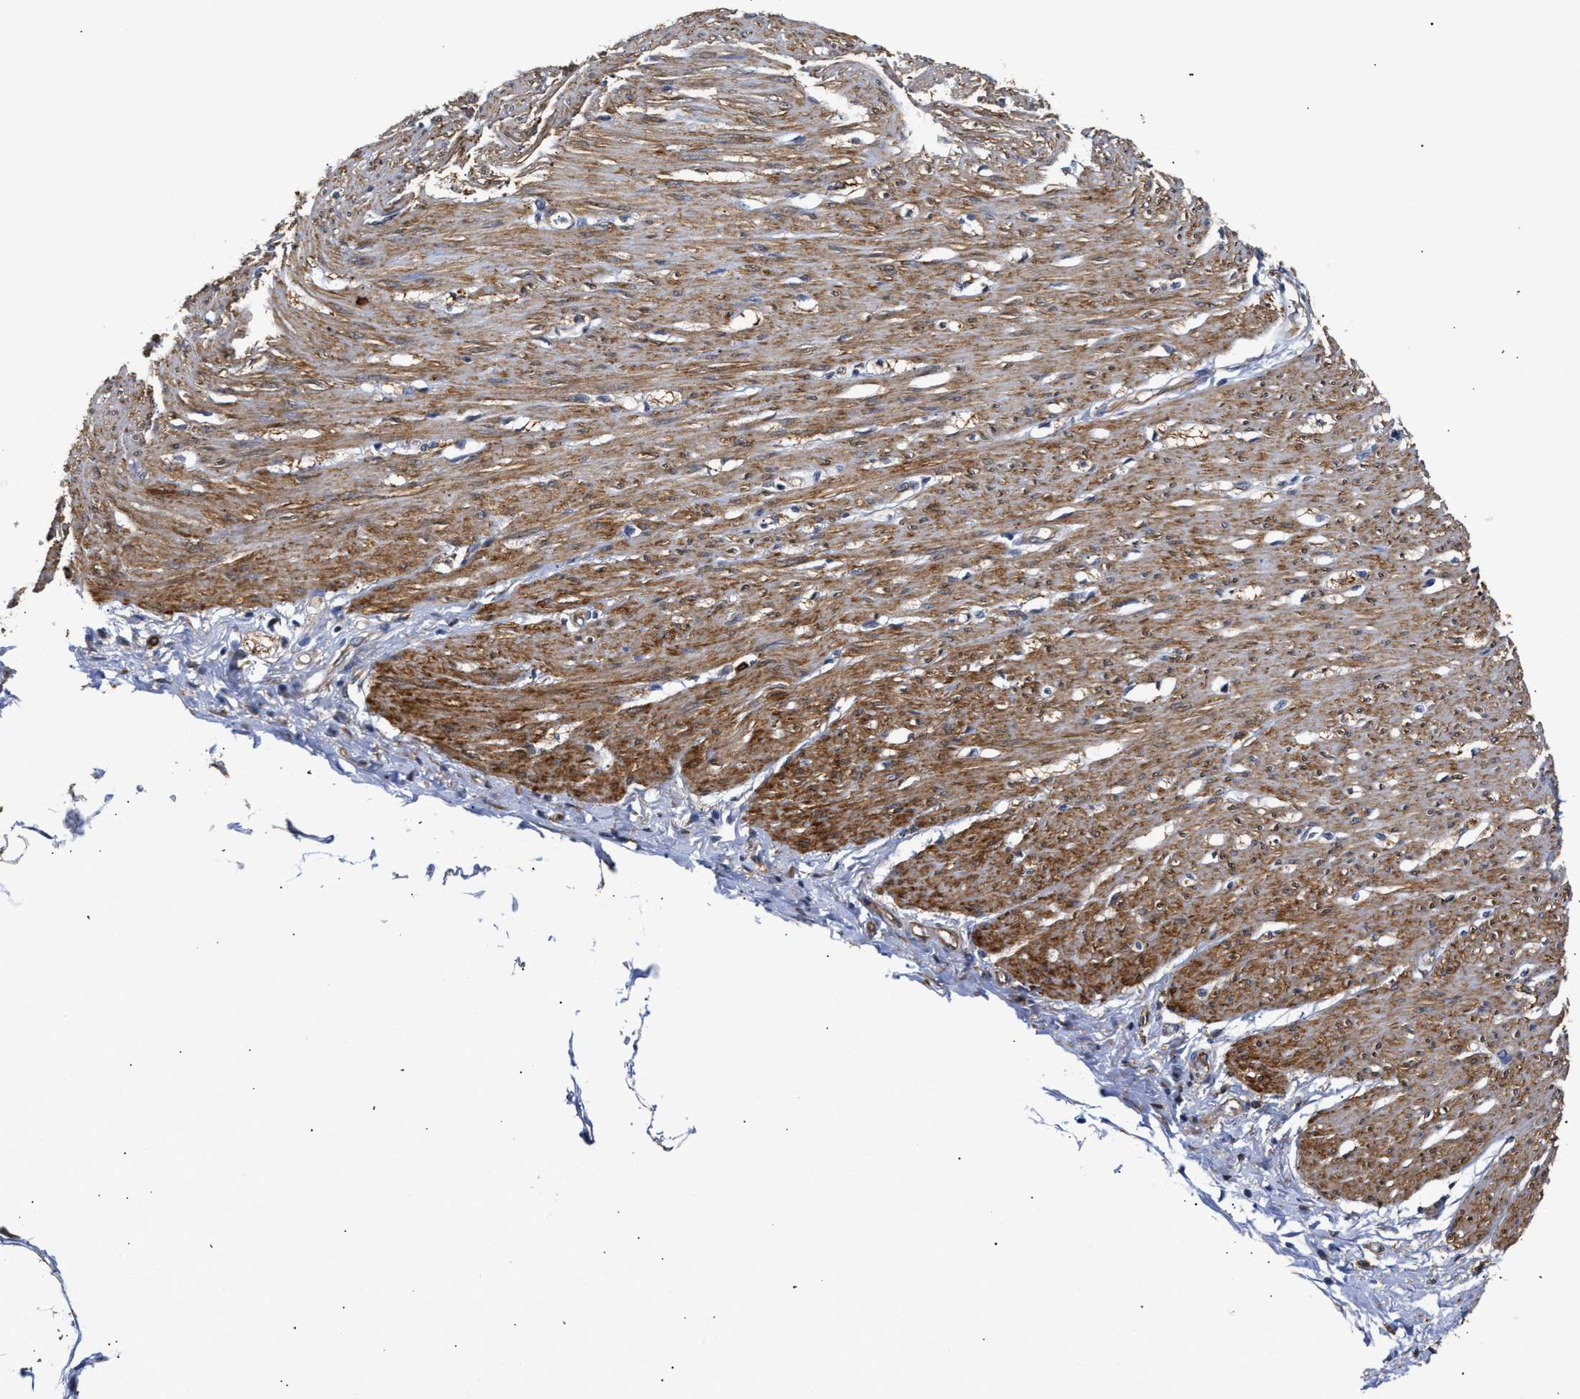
{"staining": {"intensity": "negative", "quantity": "none", "location": "none"}, "tissue": "adipose tissue", "cell_type": "Adipocytes", "image_type": "normal", "snomed": [{"axis": "morphology", "description": "Normal tissue, NOS"}, {"axis": "morphology", "description": "Adenocarcinoma, NOS"}, {"axis": "topography", "description": "Colon"}, {"axis": "topography", "description": "Peripheral nerve tissue"}], "caption": "DAB (3,3'-diaminobenzidine) immunohistochemical staining of benign human adipose tissue demonstrates no significant expression in adipocytes.", "gene": "AHNAK2", "patient": {"sex": "male", "age": 14}}